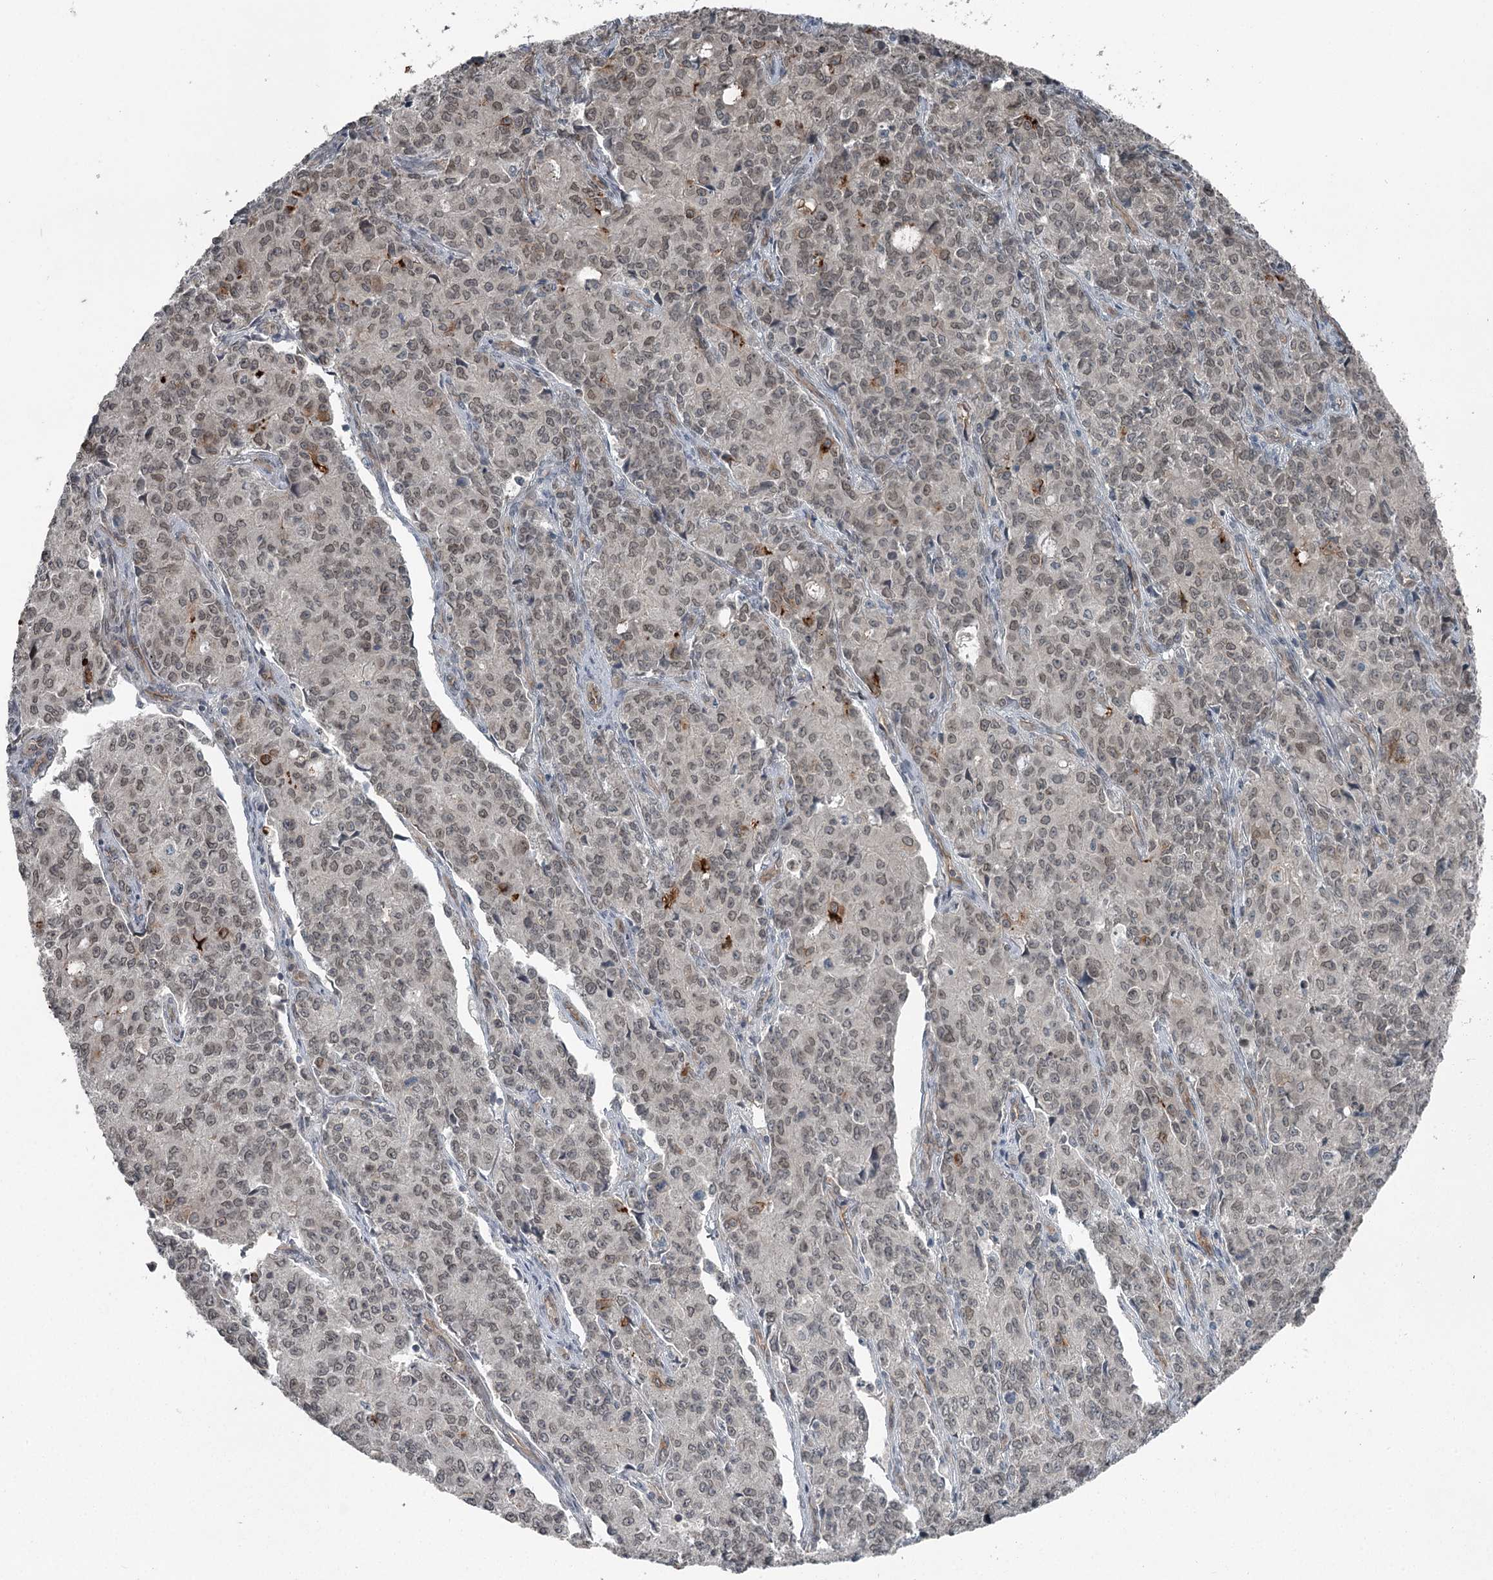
{"staining": {"intensity": "weak", "quantity": "<25%", "location": "nuclear"}, "tissue": "endometrial cancer", "cell_type": "Tumor cells", "image_type": "cancer", "snomed": [{"axis": "morphology", "description": "Adenocarcinoma, NOS"}, {"axis": "topography", "description": "Endometrium"}], "caption": "Tumor cells are negative for protein expression in human endometrial cancer (adenocarcinoma).", "gene": "SLC39A8", "patient": {"sex": "female", "age": 50}}